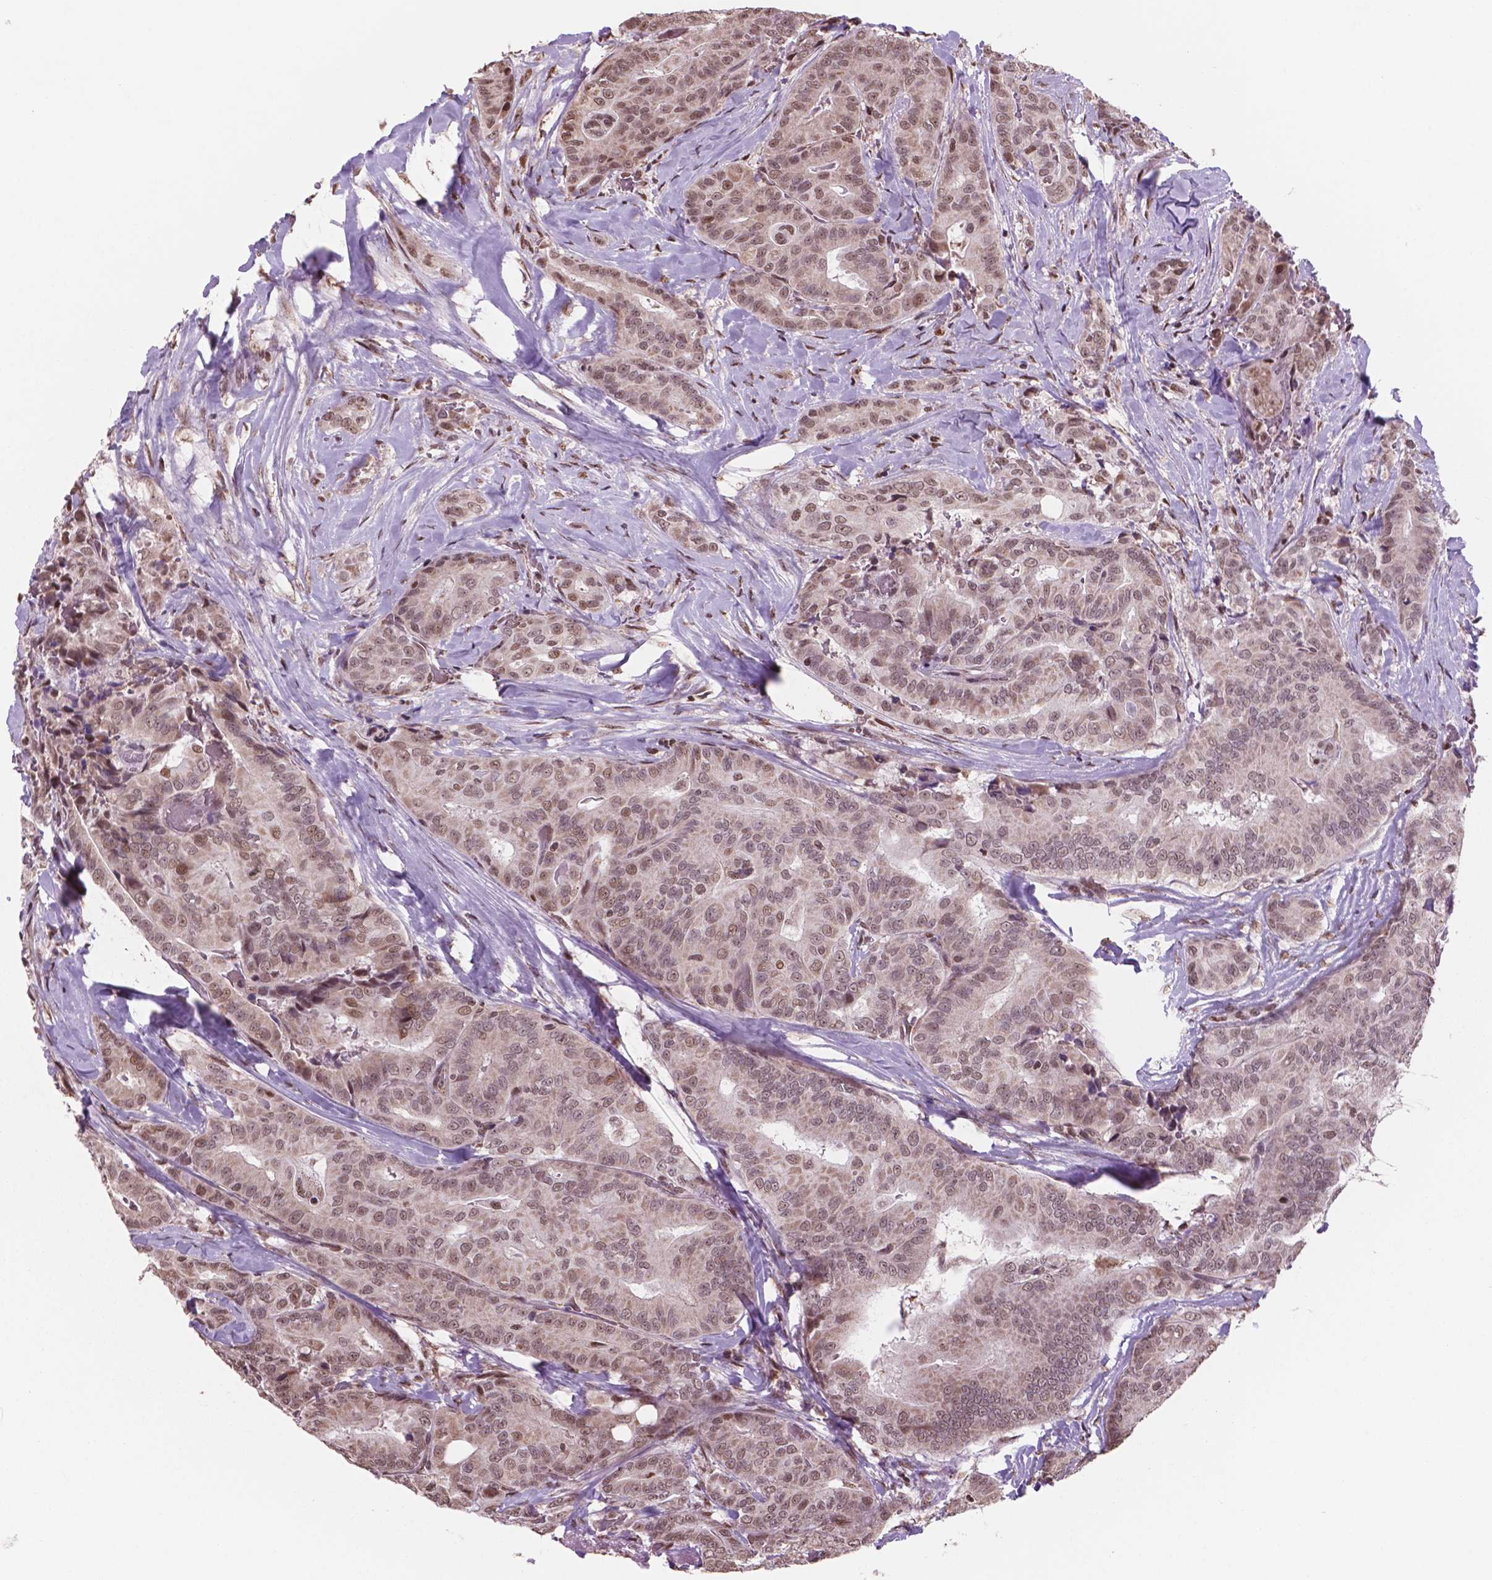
{"staining": {"intensity": "moderate", "quantity": ">75%", "location": "cytoplasmic/membranous,nuclear"}, "tissue": "thyroid cancer", "cell_type": "Tumor cells", "image_type": "cancer", "snomed": [{"axis": "morphology", "description": "Papillary adenocarcinoma, NOS"}, {"axis": "topography", "description": "Thyroid gland"}], "caption": "Moderate cytoplasmic/membranous and nuclear protein staining is appreciated in approximately >75% of tumor cells in thyroid cancer.", "gene": "NDUFA10", "patient": {"sex": "male", "age": 61}}